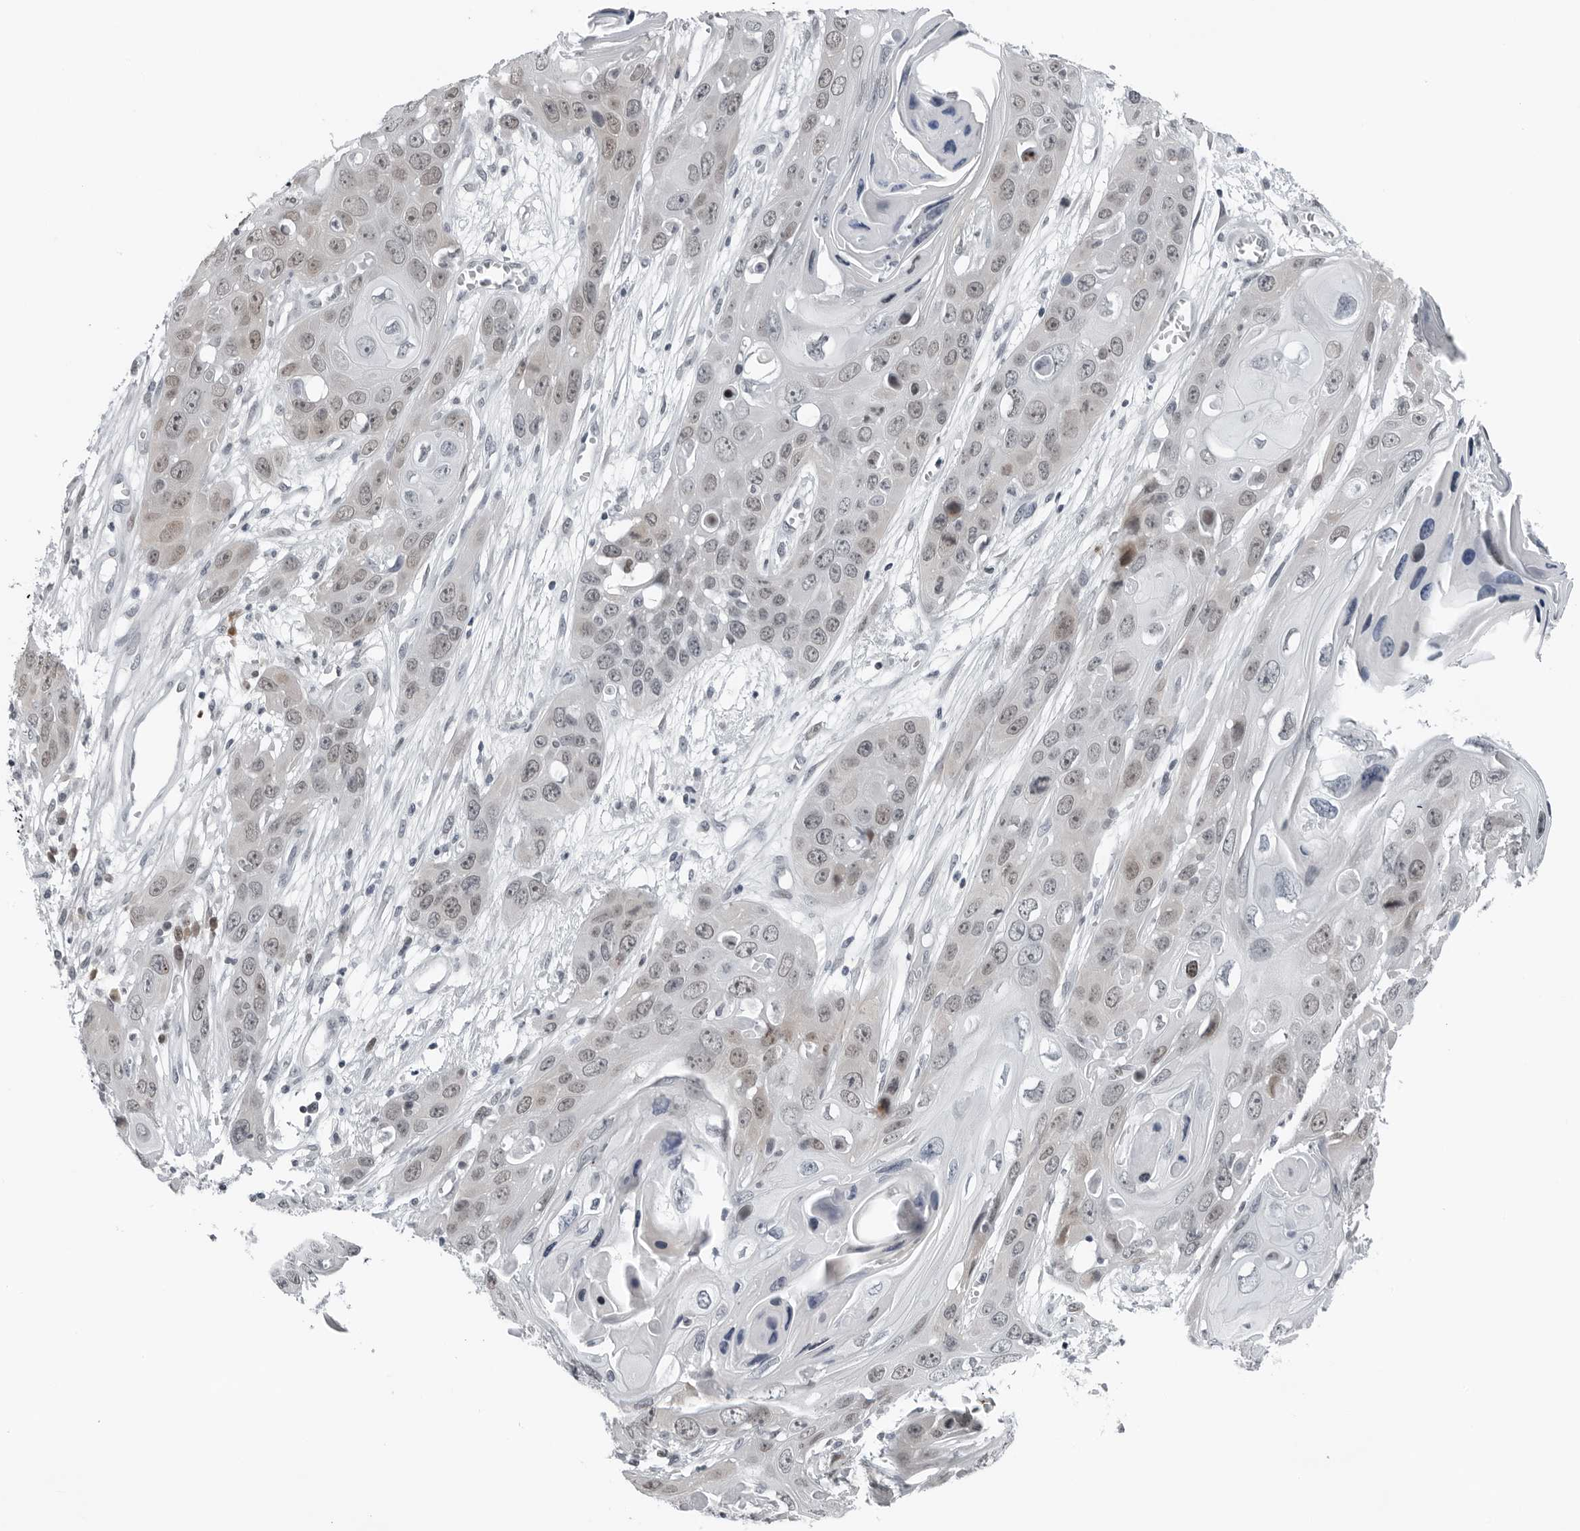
{"staining": {"intensity": "weak", "quantity": "<25%", "location": "nuclear"}, "tissue": "skin cancer", "cell_type": "Tumor cells", "image_type": "cancer", "snomed": [{"axis": "morphology", "description": "Squamous cell carcinoma, NOS"}, {"axis": "topography", "description": "Skin"}], "caption": "IHC histopathology image of neoplastic tissue: human squamous cell carcinoma (skin) stained with DAB (3,3'-diaminobenzidine) reveals no significant protein expression in tumor cells. (Stains: DAB immunohistochemistry with hematoxylin counter stain, Microscopy: brightfield microscopy at high magnification).", "gene": "PPP1R42", "patient": {"sex": "male", "age": 55}}